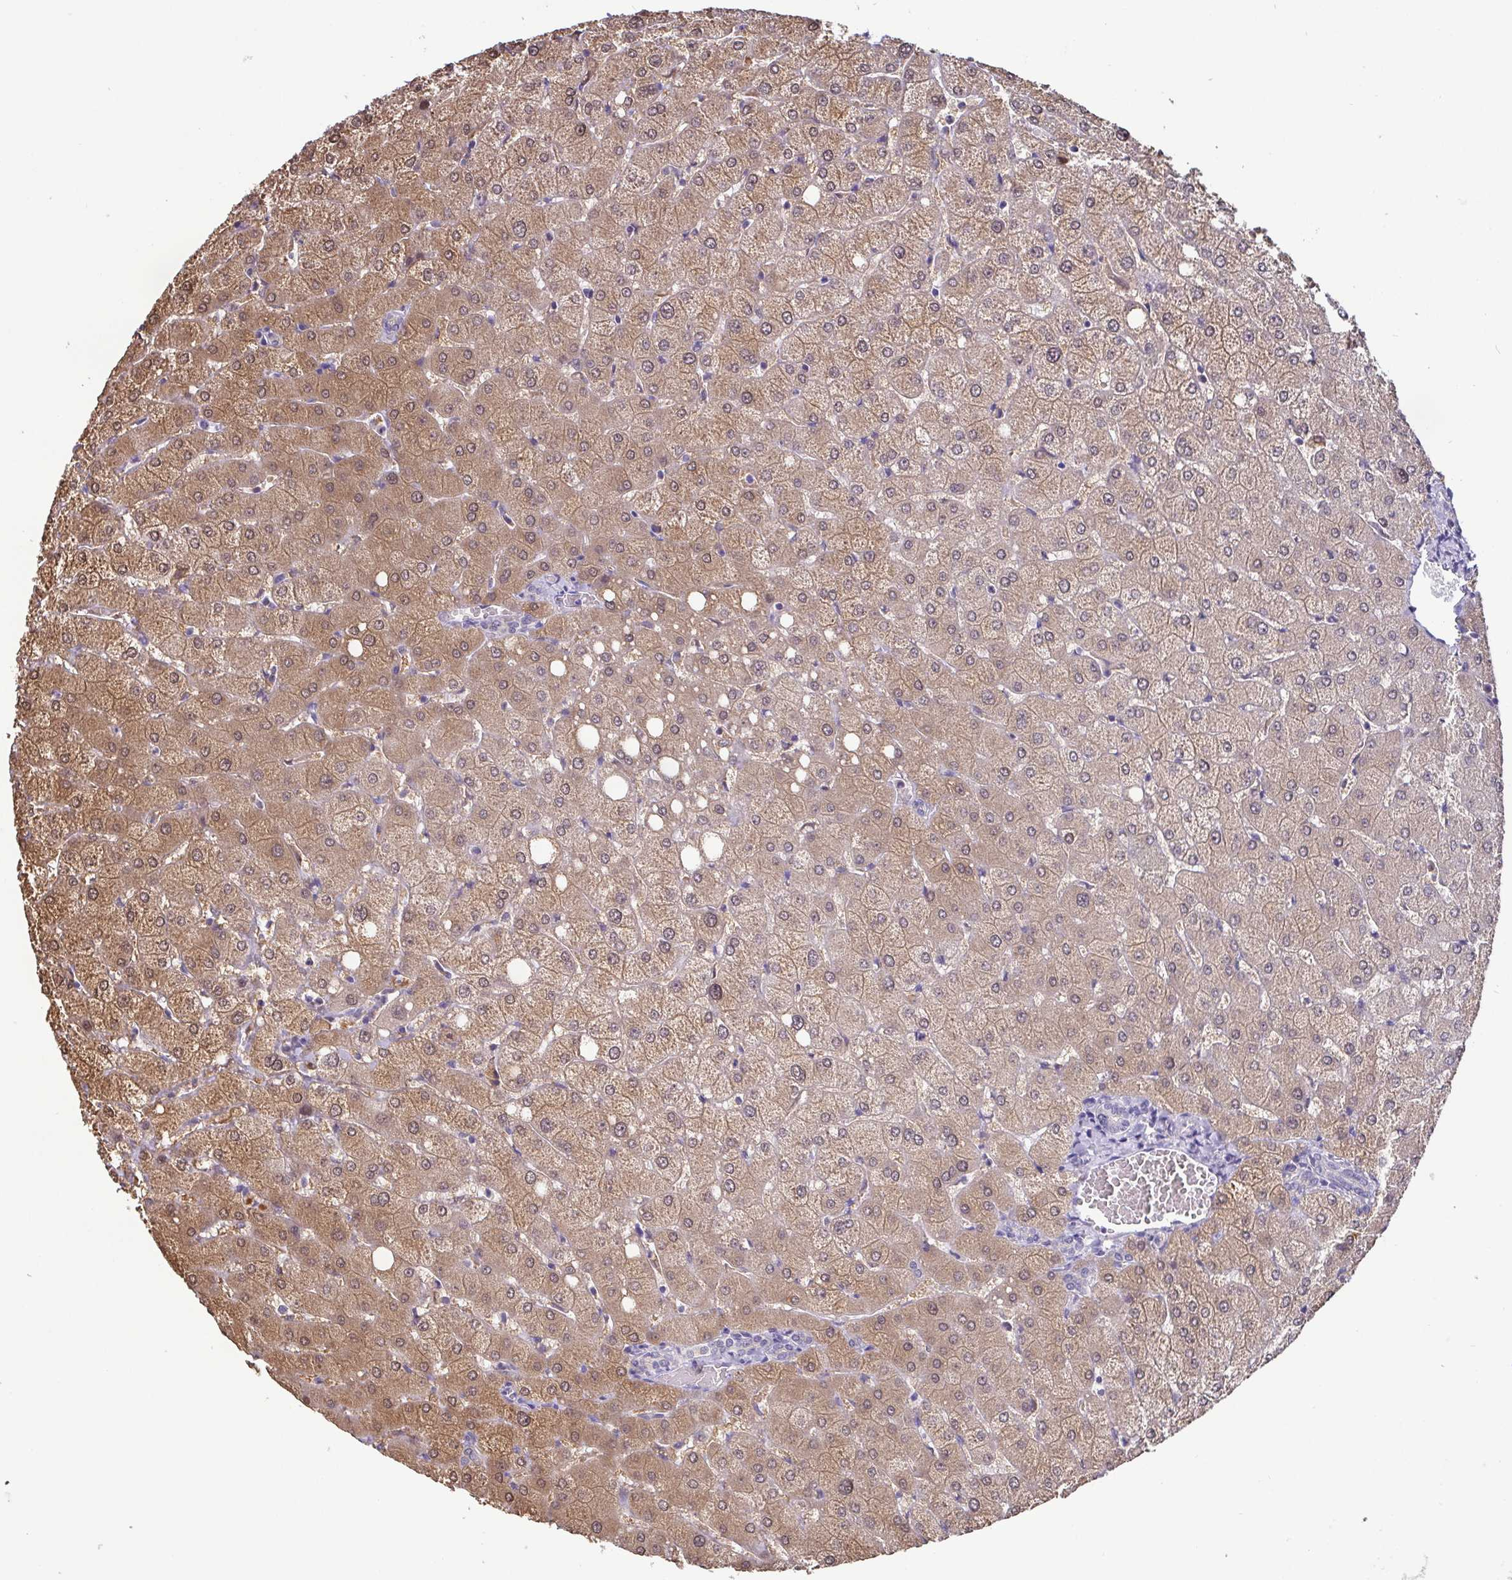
{"staining": {"intensity": "negative", "quantity": "none", "location": "none"}, "tissue": "liver", "cell_type": "Cholangiocytes", "image_type": "normal", "snomed": [{"axis": "morphology", "description": "Normal tissue, NOS"}, {"axis": "topography", "description": "Liver"}], "caption": "Immunohistochemical staining of benign liver exhibits no significant positivity in cholangiocytes.", "gene": "IDH1", "patient": {"sex": "female", "age": 54}}